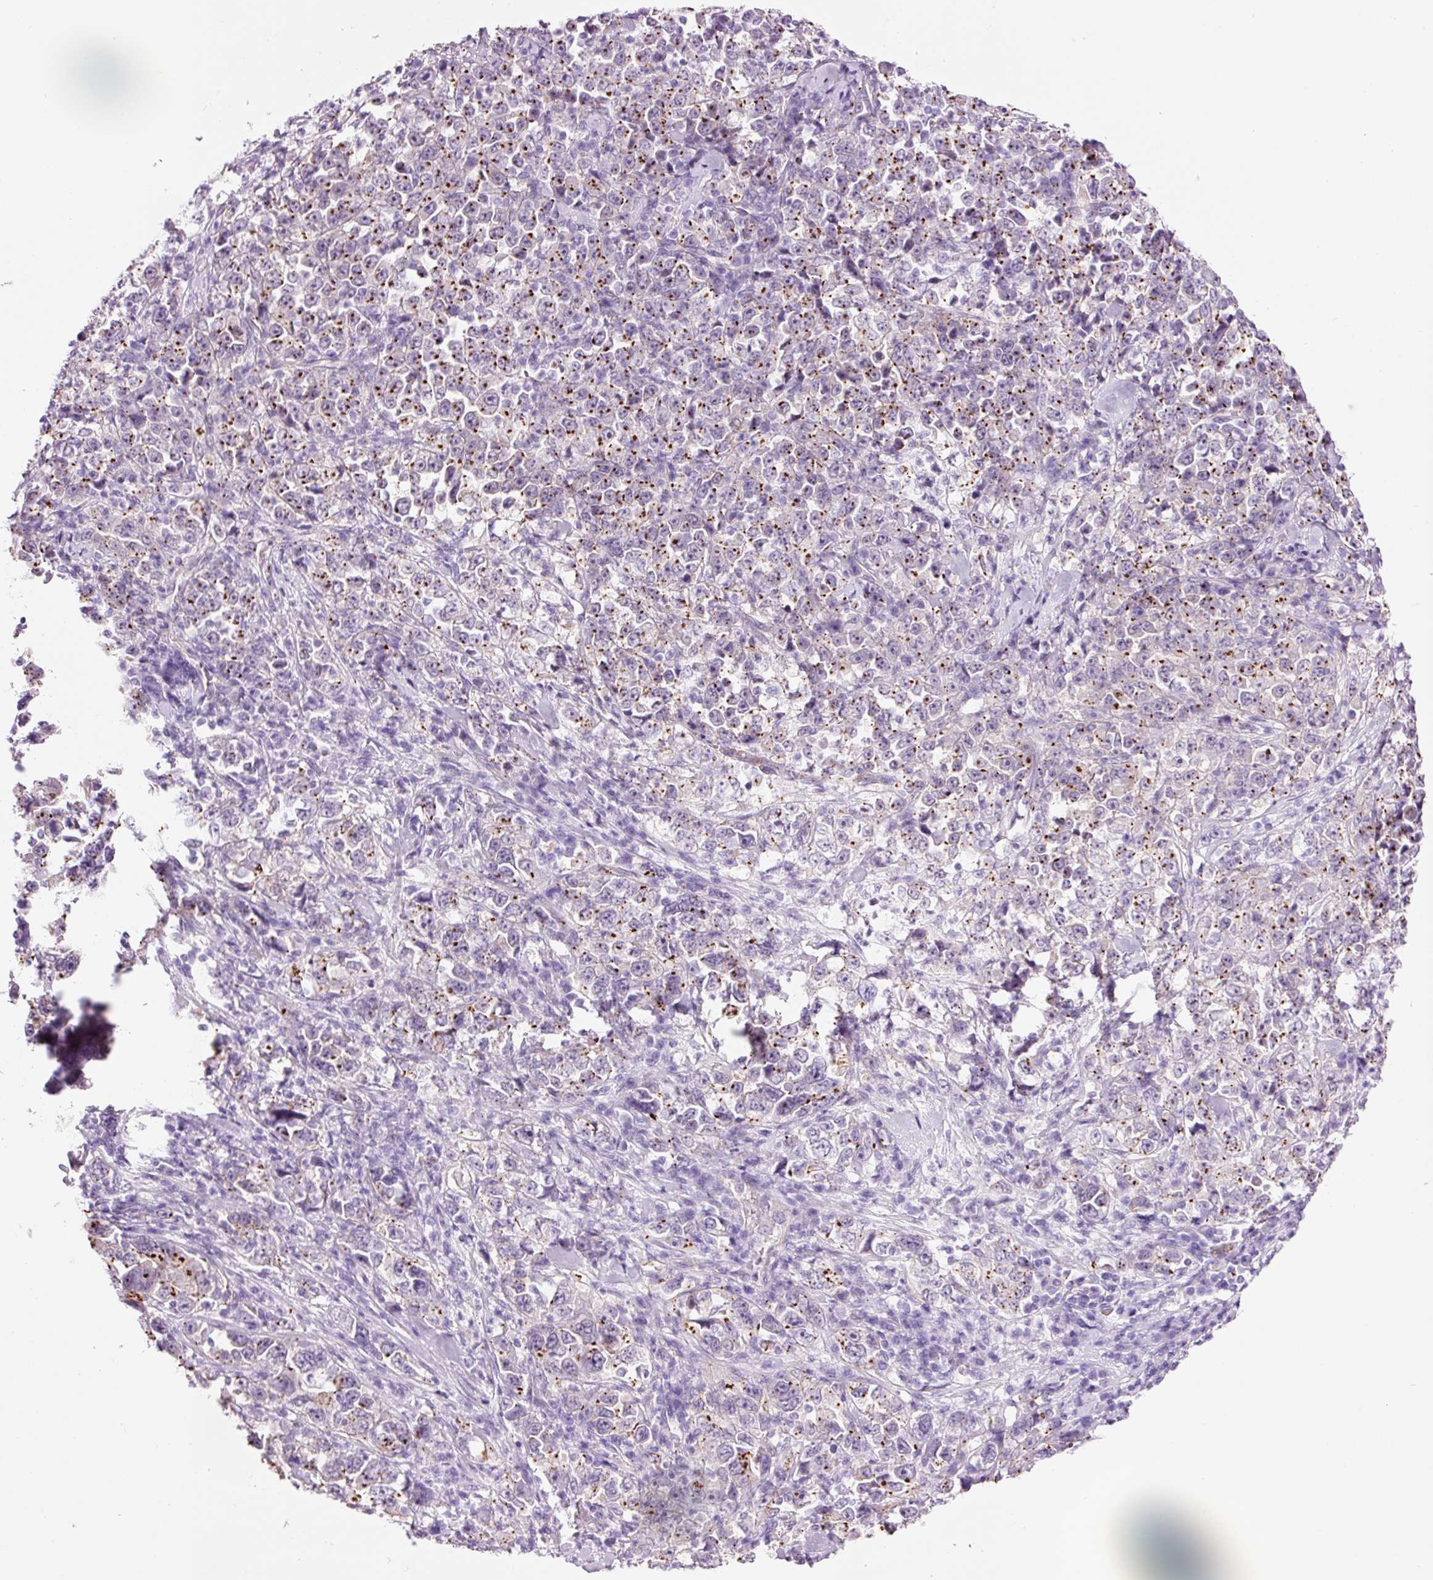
{"staining": {"intensity": "moderate", "quantity": "25%-75%", "location": "cytoplasmic/membranous"}, "tissue": "stomach cancer", "cell_type": "Tumor cells", "image_type": "cancer", "snomed": [{"axis": "morphology", "description": "Normal tissue, NOS"}, {"axis": "morphology", "description": "Adenocarcinoma, NOS"}, {"axis": "topography", "description": "Stomach, upper"}, {"axis": "topography", "description": "Stomach"}], "caption": "Immunohistochemical staining of human adenocarcinoma (stomach) exhibits medium levels of moderate cytoplasmic/membranous staining in about 25%-75% of tumor cells.", "gene": "HSPA4L", "patient": {"sex": "male", "age": 59}}